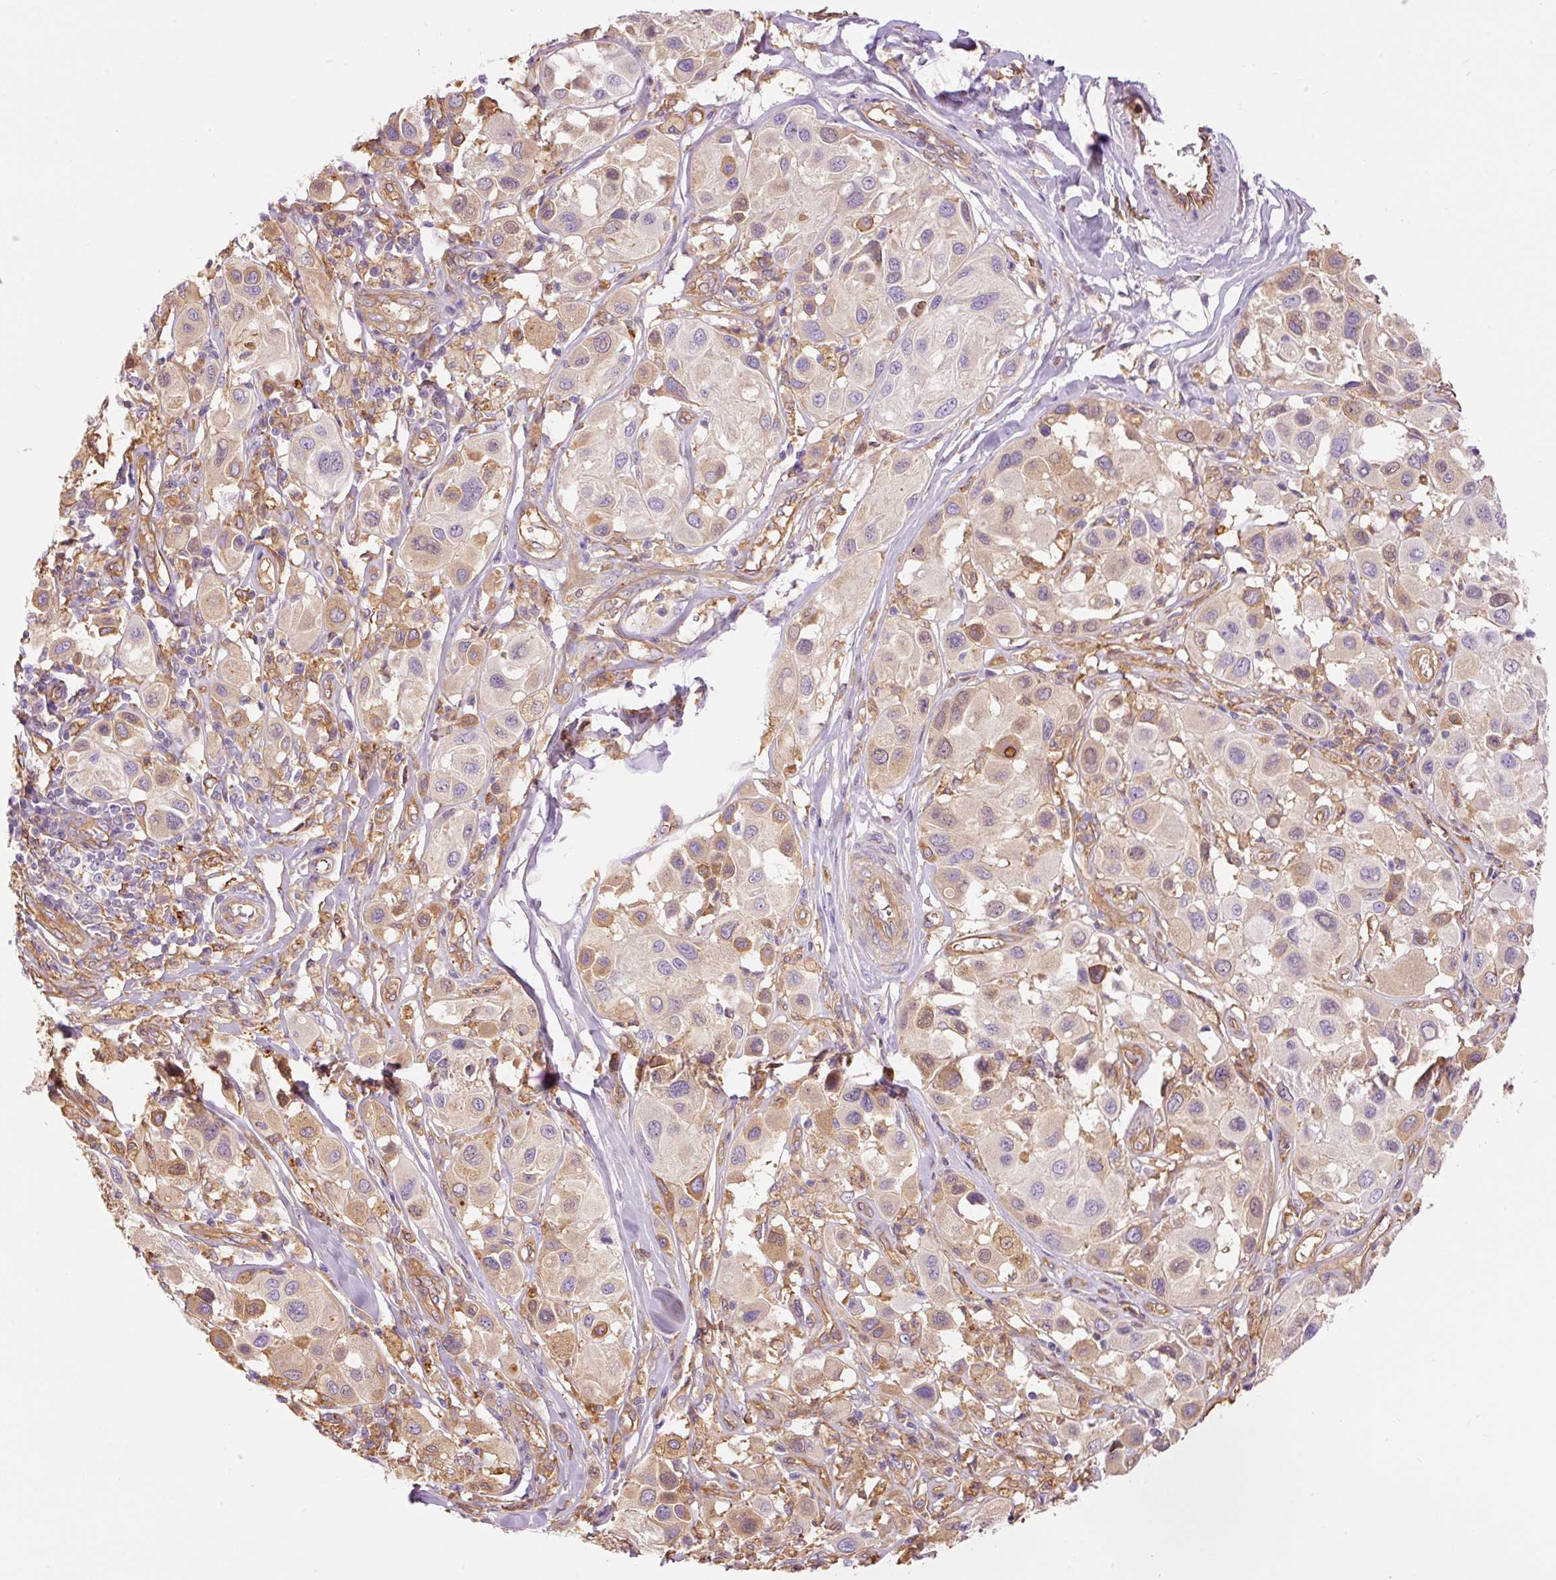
{"staining": {"intensity": "weak", "quantity": "25%-75%", "location": "cytoplasmic/membranous"}, "tissue": "melanoma", "cell_type": "Tumor cells", "image_type": "cancer", "snomed": [{"axis": "morphology", "description": "Malignant melanoma, Metastatic site"}, {"axis": "topography", "description": "Skin"}], "caption": "Immunohistochemical staining of malignant melanoma (metastatic site) exhibits low levels of weak cytoplasmic/membranous protein expression in approximately 25%-75% of tumor cells.", "gene": "IL10RB", "patient": {"sex": "male", "age": 41}}